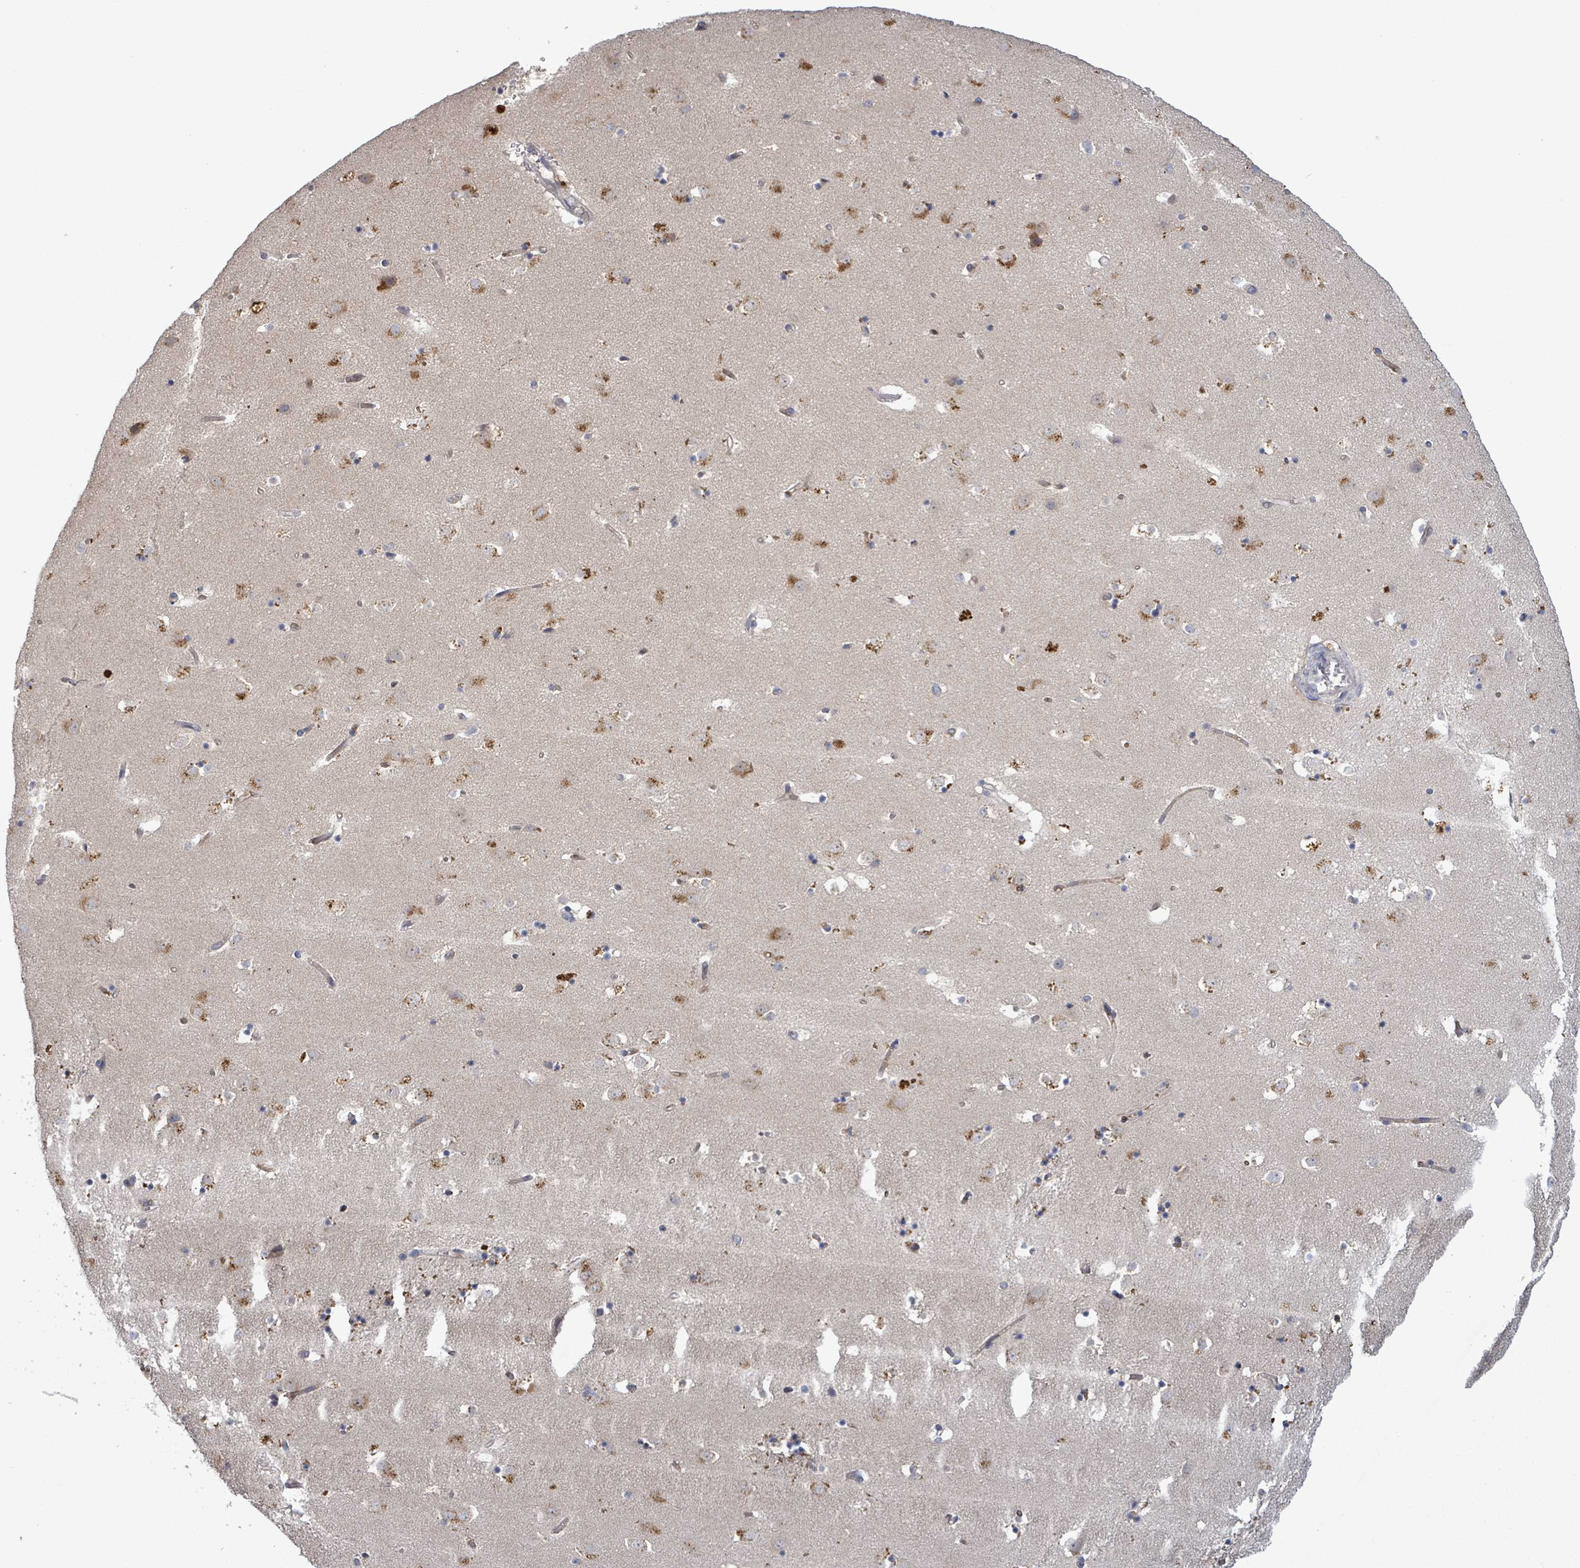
{"staining": {"intensity": "negative", "quantity": "none", "location": "none"}, "tissue": "caudate", "cell_type": "Glial cells", "image_type": "normal", "snomed": [{"axis": "morphology", "description": "Normal tissue, NOS"}, {"axis": "topography", "description": "Lateral ventricle wall"}], "caption": "A photomicrograph of caudate stained for a protein displays no brown staining in glial cells. (Immunohistochemistry, brightfield microscopy, high magnification).", "gene": "SERPINE3", "patient": {"sex": "male", "age": 58}}